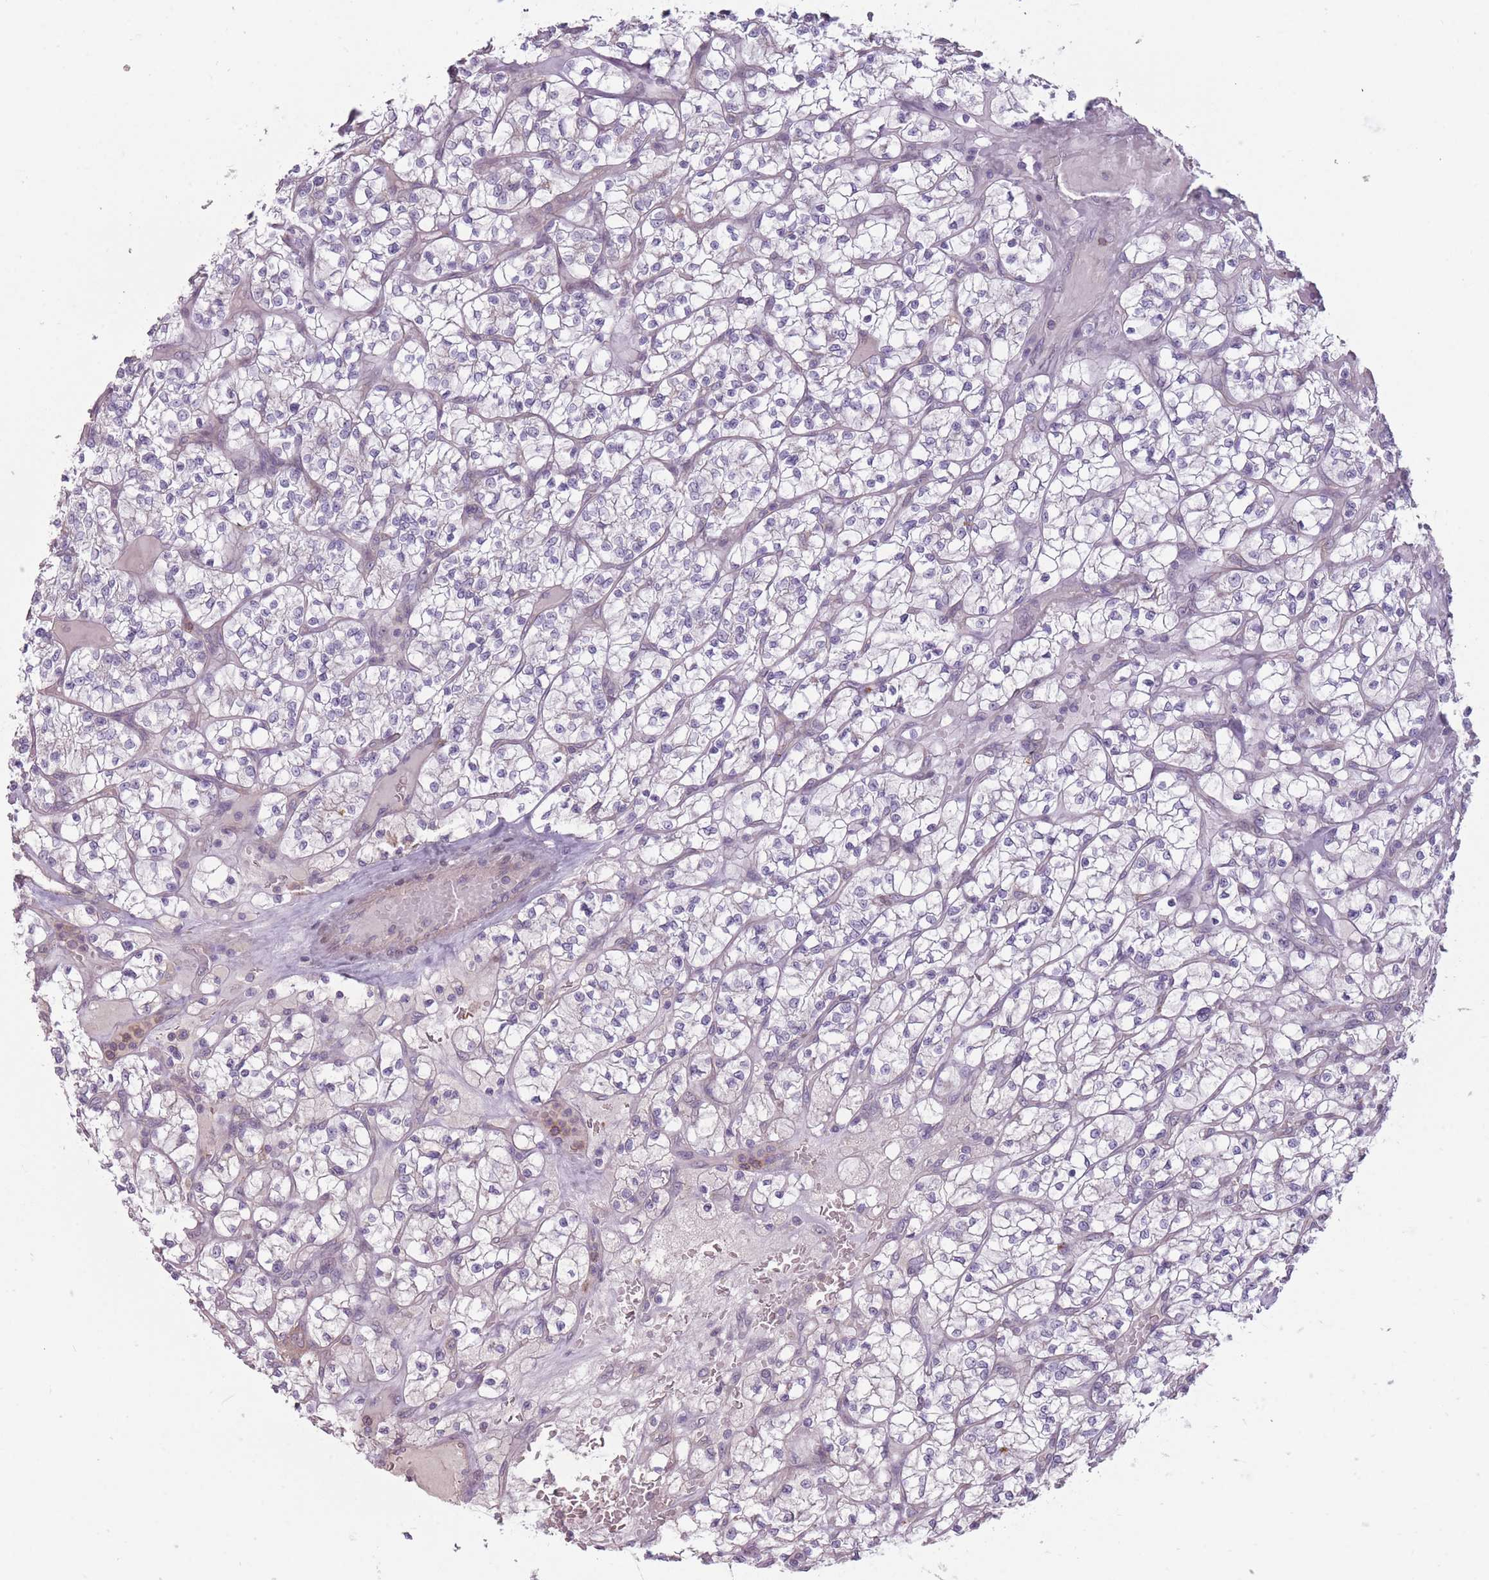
{"staining": {"intensity": "negative", "quantity": "none", "location": "none"}, "tissue": "renal cancer", "cell_type": "Tumor cells", "image_type": "cancer", "snomed": [{"axis": "morphology", "description": "Adenocarcinoma, NOS"}, {"axis": "topography", "description": "Kidney"}], "caption": "Protein analysis of renal cancer (adenocarcinoma) exhibits no significant positivity in tumor cells.", "gene": "TET3", "patient": {"sex": "female", "age": 64}}